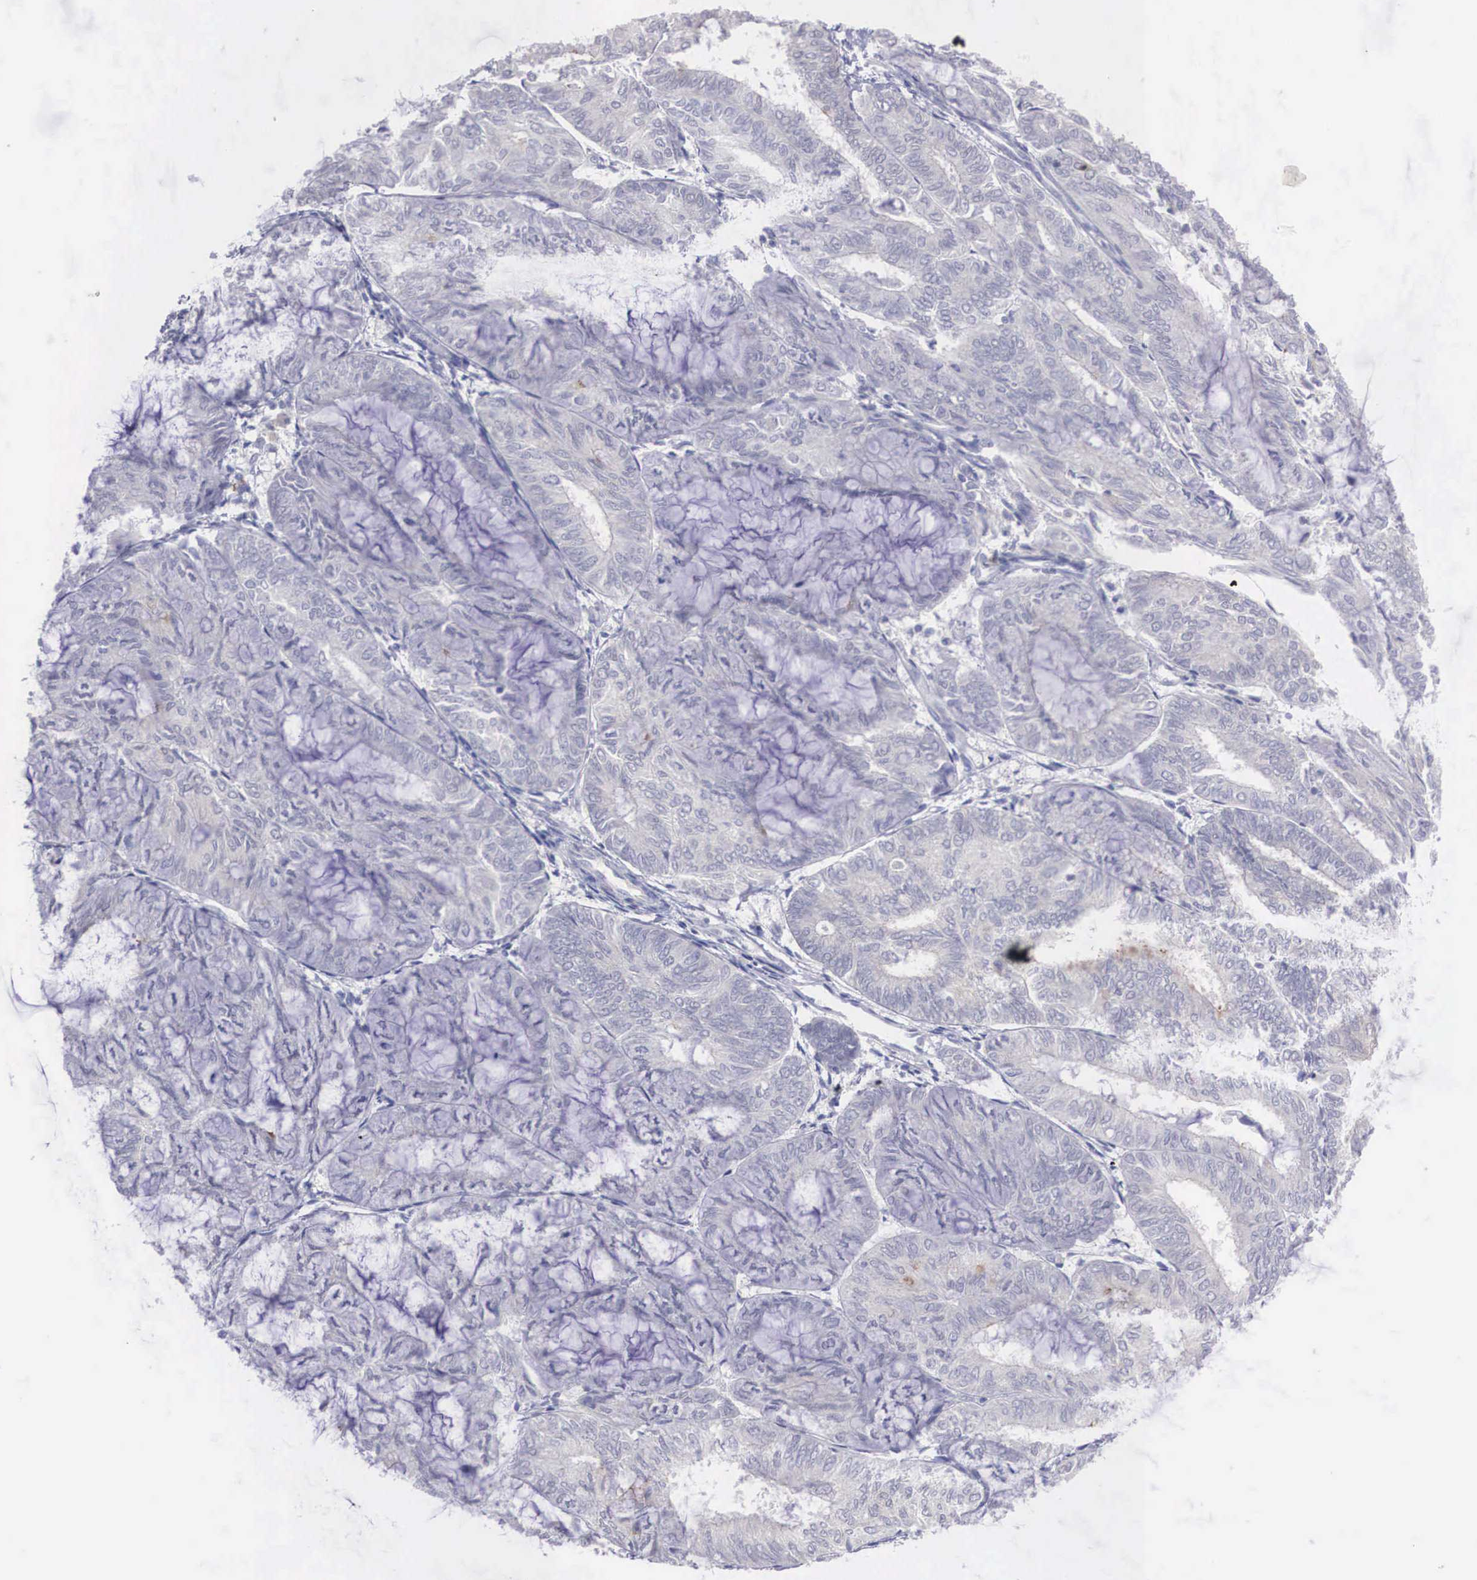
{"staining": {"intensity": "weak", "quantity": "25%-75%", "location": "cytoplasmic/membranous"}, "tissue": "endometrial cancer", "cell_type": "Tumor cells", "image_type": "cancer", "snomed": [{"axis": "morphology", "description": "Adenocarcinoma, NOS"}, {"axis": "topography", "description": "Endometrium"}], "caption": "Tumor cells exhibit weak cytoplasmic/membranous expression in approximately 25%-75% of cells in adenocarcinoma (endometrial).", "gene": "REPS2", "patient": {"sex": "female", "age": 59}}